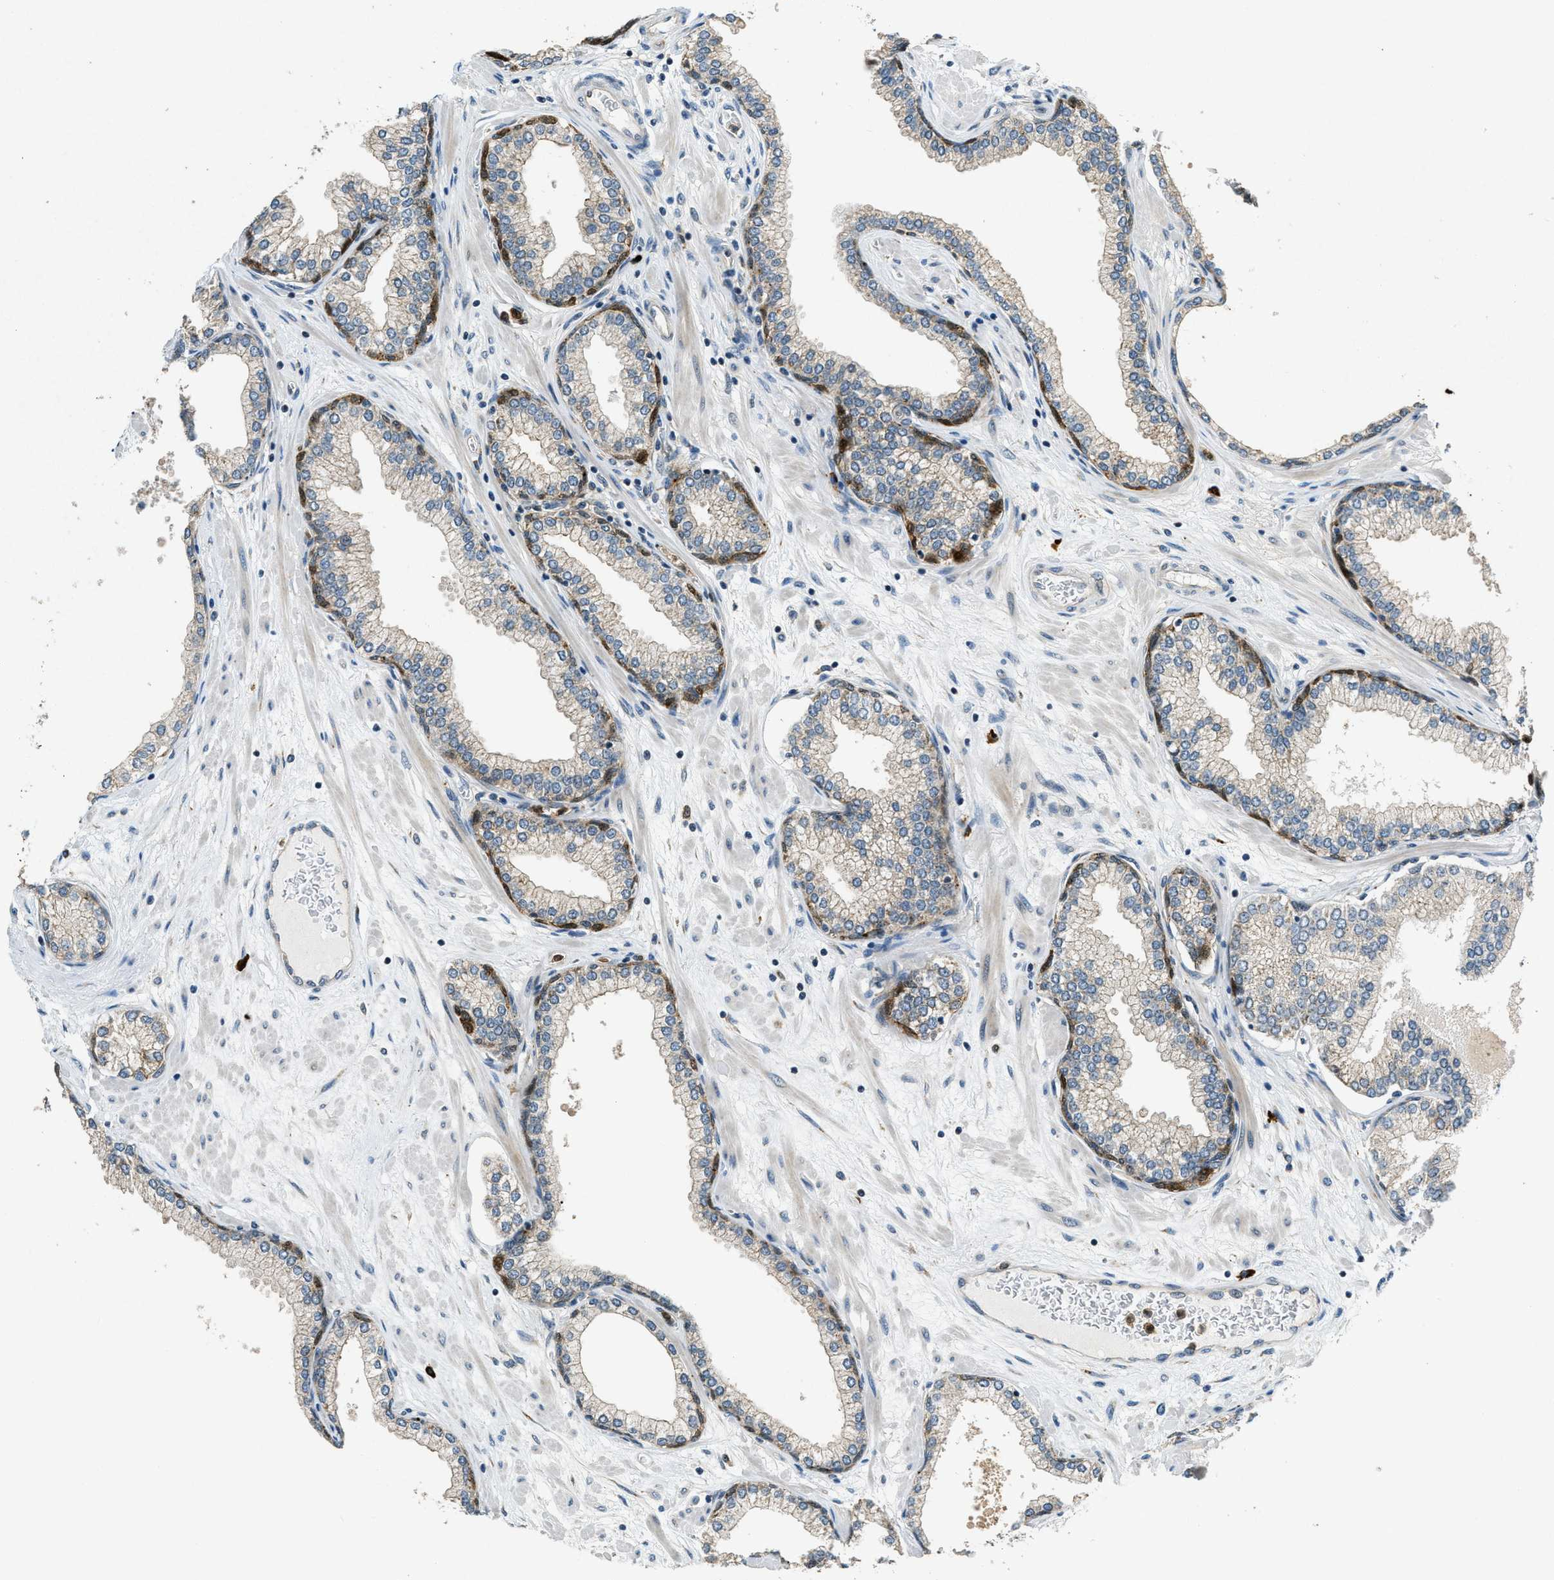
{"staining": {"intensity": "moderate", "quantity": "25%-75%", "location": "cytoplasmic/membranous"}, "tissue": "prostate", "cell_type": "Glandular cells", "image_type": "normal", "snomed": [{"axis": "morphology", "description": "Normal tissue, NOS"}, {"axis": "morphology", "description": "Urothelial carcinoma, Low grade"}, {"axis": "topography", "description": "Urinary bladder"}, {"axis": "topography", "description": "Prostate"}], "caption": "DAB immunohistochemical staining of unremarkable prostate demonstrates moderate cytoplasmic/membranous protein positivity in about 25%-75% of glandular cells.", "gene": "HERC2", "patient": {"sex": "male", "age": 60}}